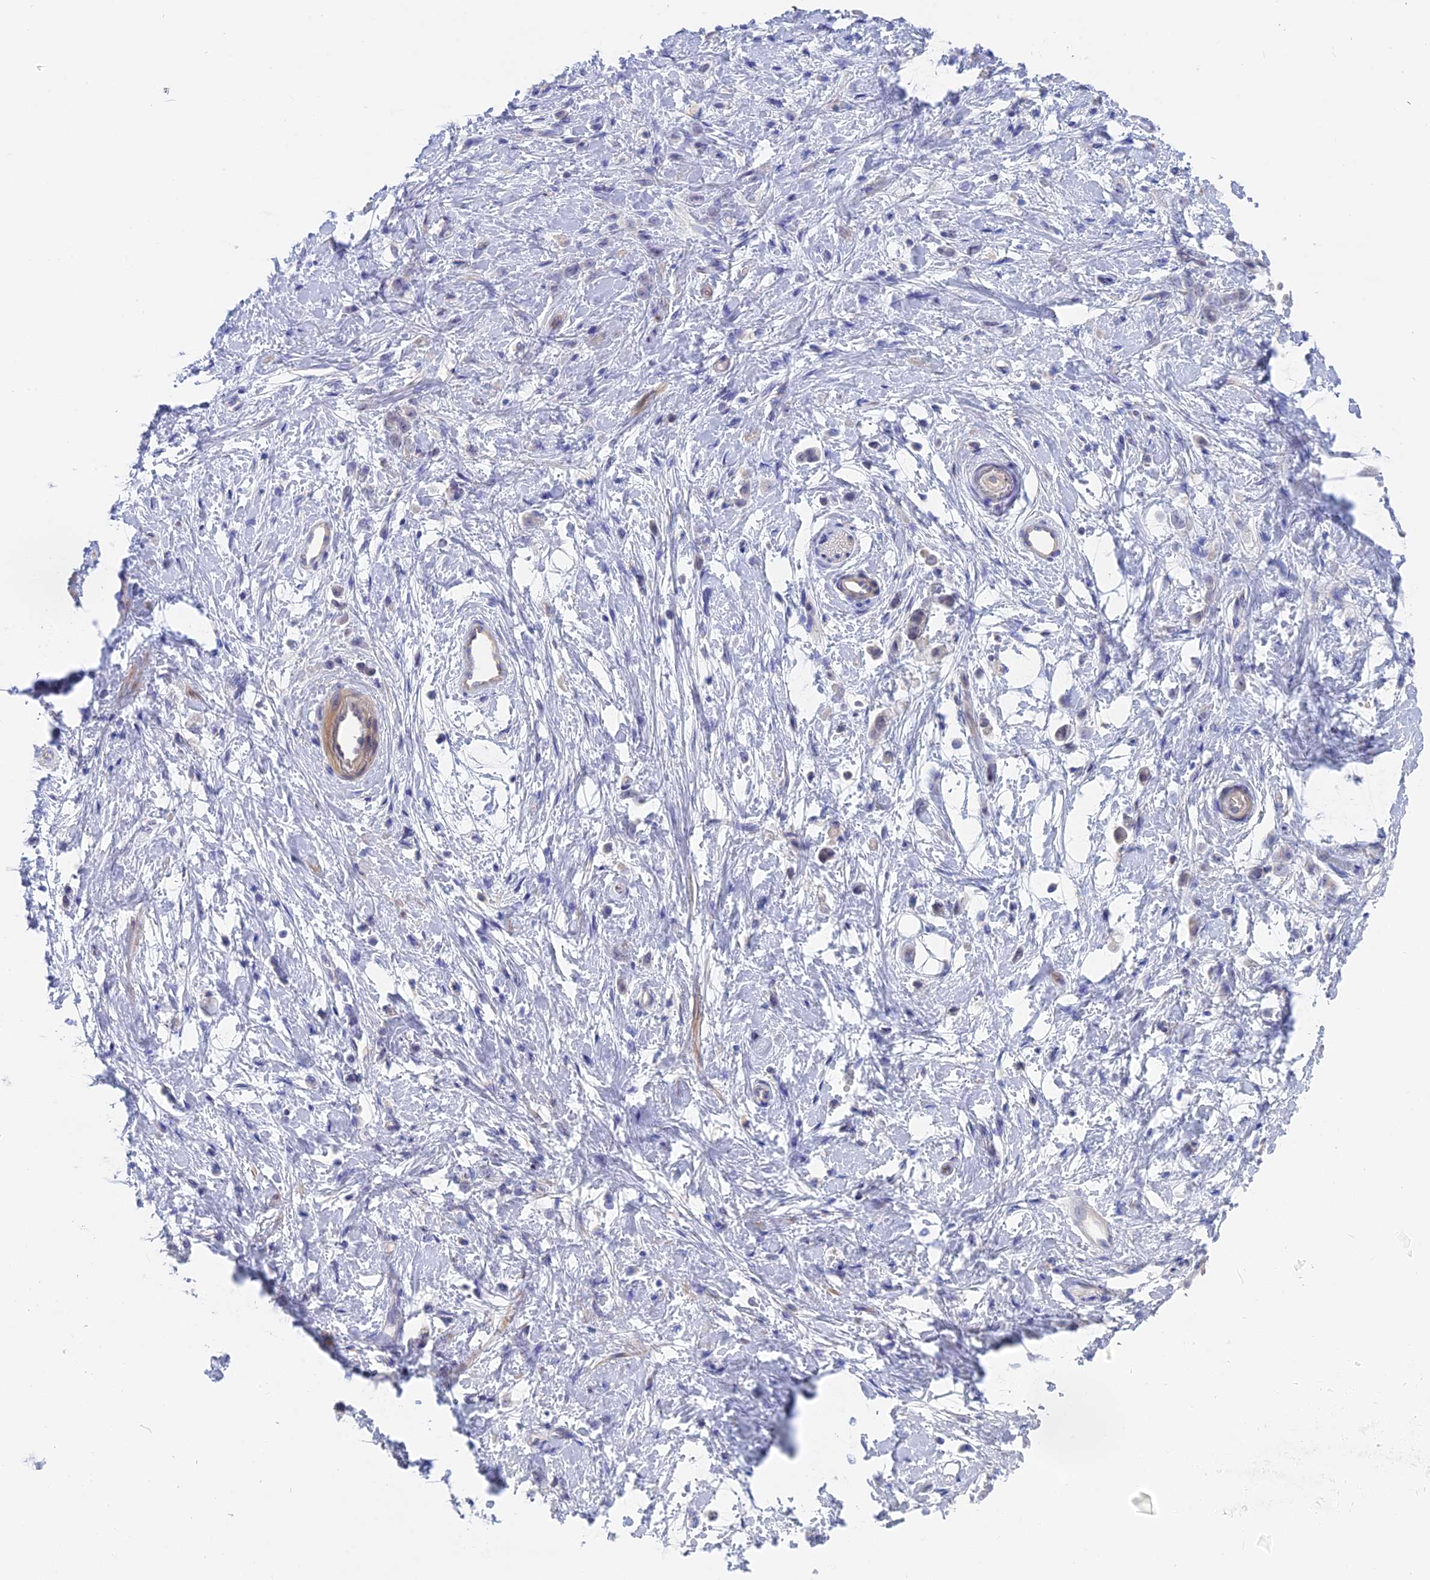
{"staining": {"intensity": "negative", "quantity": "none", "location": "none"}, "tissue": "stomach cancer", "cell_type": "Tumor cells", "image_type": "cancer", "snomed": [{"axis": "morphology", "description": "Adenocarcinoma, NOS"}, {"axis": "topography", "description": "Stomach"}], "caption": "DAB immunohistochemical staining of human adenocarcinoma (stomach) reveals no significant positivity in tumor cells. (DAB (3,3'-diaminobenzidine) IHC visualized using brightfield microscopy, high magnification).", "gene": "GLB1L", "patient": {"sex": "female", "age": 60}}